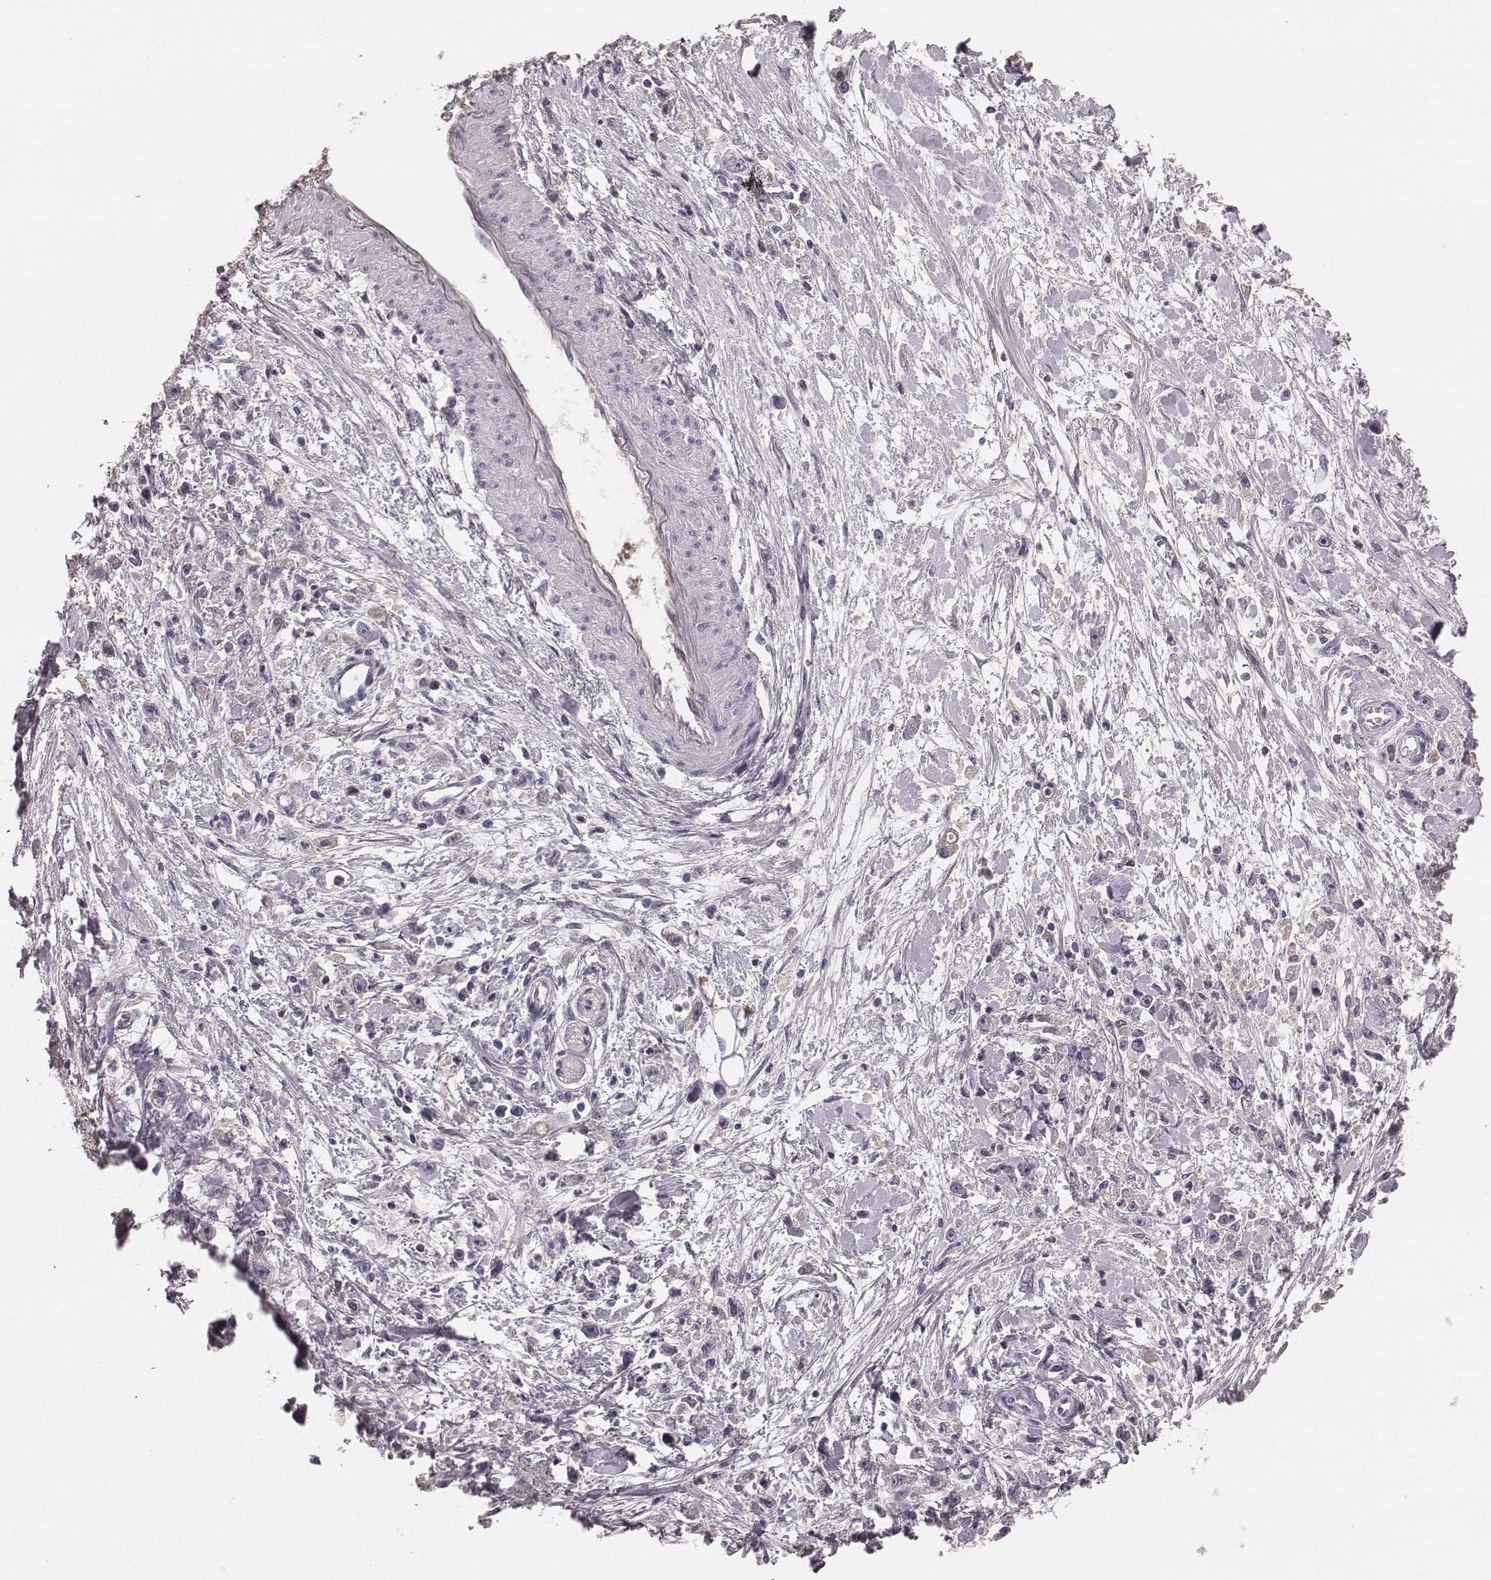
{"staining": {"intensity": "negative", "quantity": "none", "location": "none"}, "tissue": "stomach cancer", "cell_type": "Tumor cells", "image_type": "cancer", "snomed": [{"axis": "morphology", "description": "Adenocarcinoma, NOS"}, {"axis": "topography", "description": "Stomach"}], "caption": "This is a photomicrograph of IHC staining of stomach adenocarcinoma, which shows no expression in tumor cells. (Immunohistochemistry (ihc), brightfield microscopy, high magnification).", "gene": "SMIM24", "patient": {"sex": "female", "age": 59}}